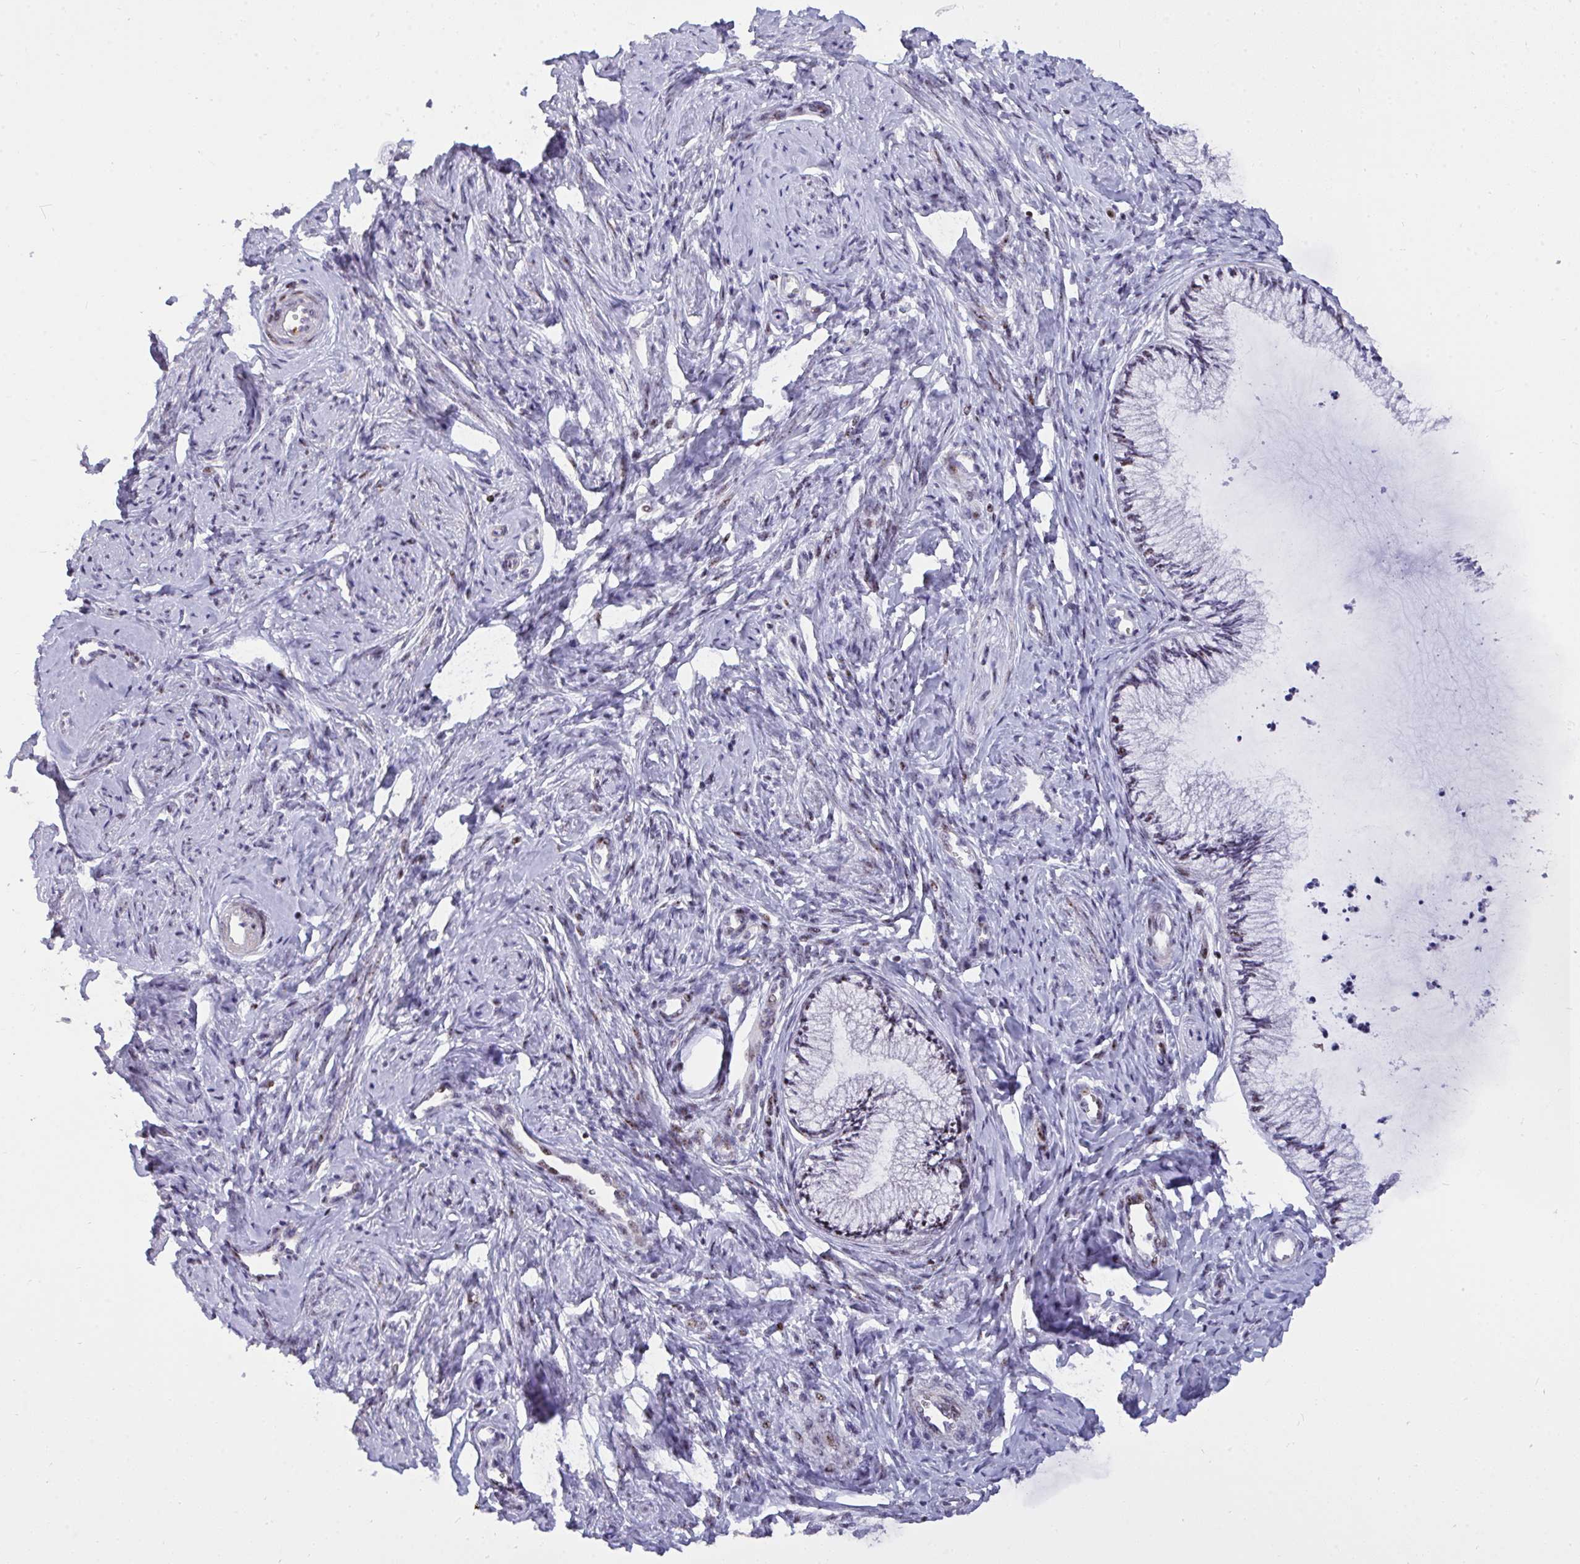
{"staining": {"intensity": "weak", "quantity": "<25%", "location": "nuclear"}, "tissue": "cervix", "cell_type": "Glandular cells", "image_type": "normal", "snomed": [{"axis": "morphology", "description": "Normal tissue, NOS"}, {"axis": "topography", "description": "Cervix"}], "caption": "Human cervix stained for a protein using immunohistochemistry demonstrates no expression in glandular cells.", "gene": "PLPPR3", "patient": {"sex": "female", "age": 24}}